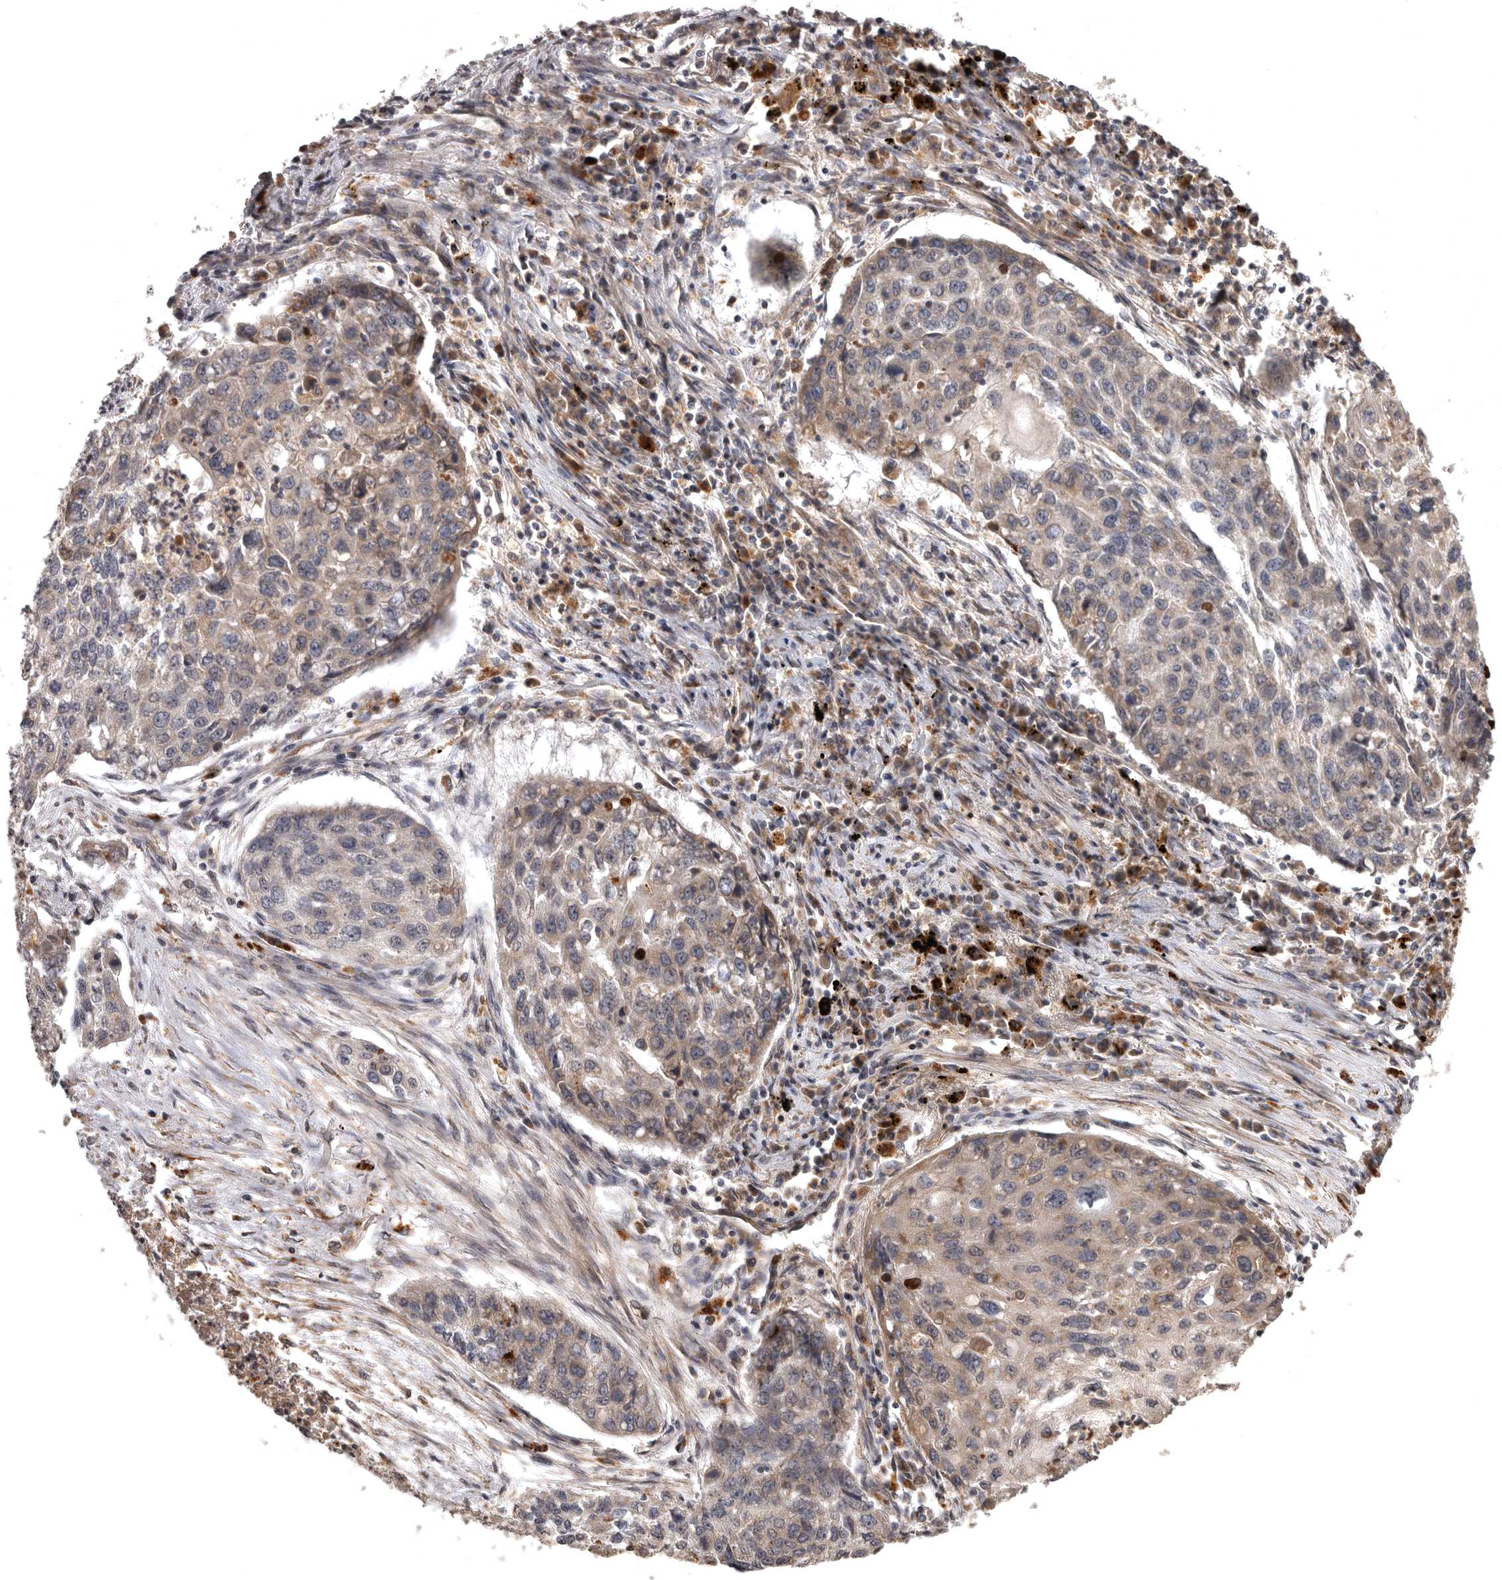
{"staining": {"intensity": "weak", "quantity": "25%-75%", "location": "cytoplasmic/membranous"}, "tissue": "lung cancer", "cell_type": "Tumor cells", "image_type": "cancer", "snomed": [{"axis": "morphology", "description": "Squamous cell carcinoma, NOS"}, {"axis": "topography", "description": "Lung"}], "caption": "This histopathology image exhibits immunohistochemistry staining of lung cancer (squamous cell carcinoma), with low weak cytoplasmic/membranous positivity in approximately 25%-75% of tumor cells.", "gene": "ADCY2", "patient": {"sex": "female", "age": 63}}